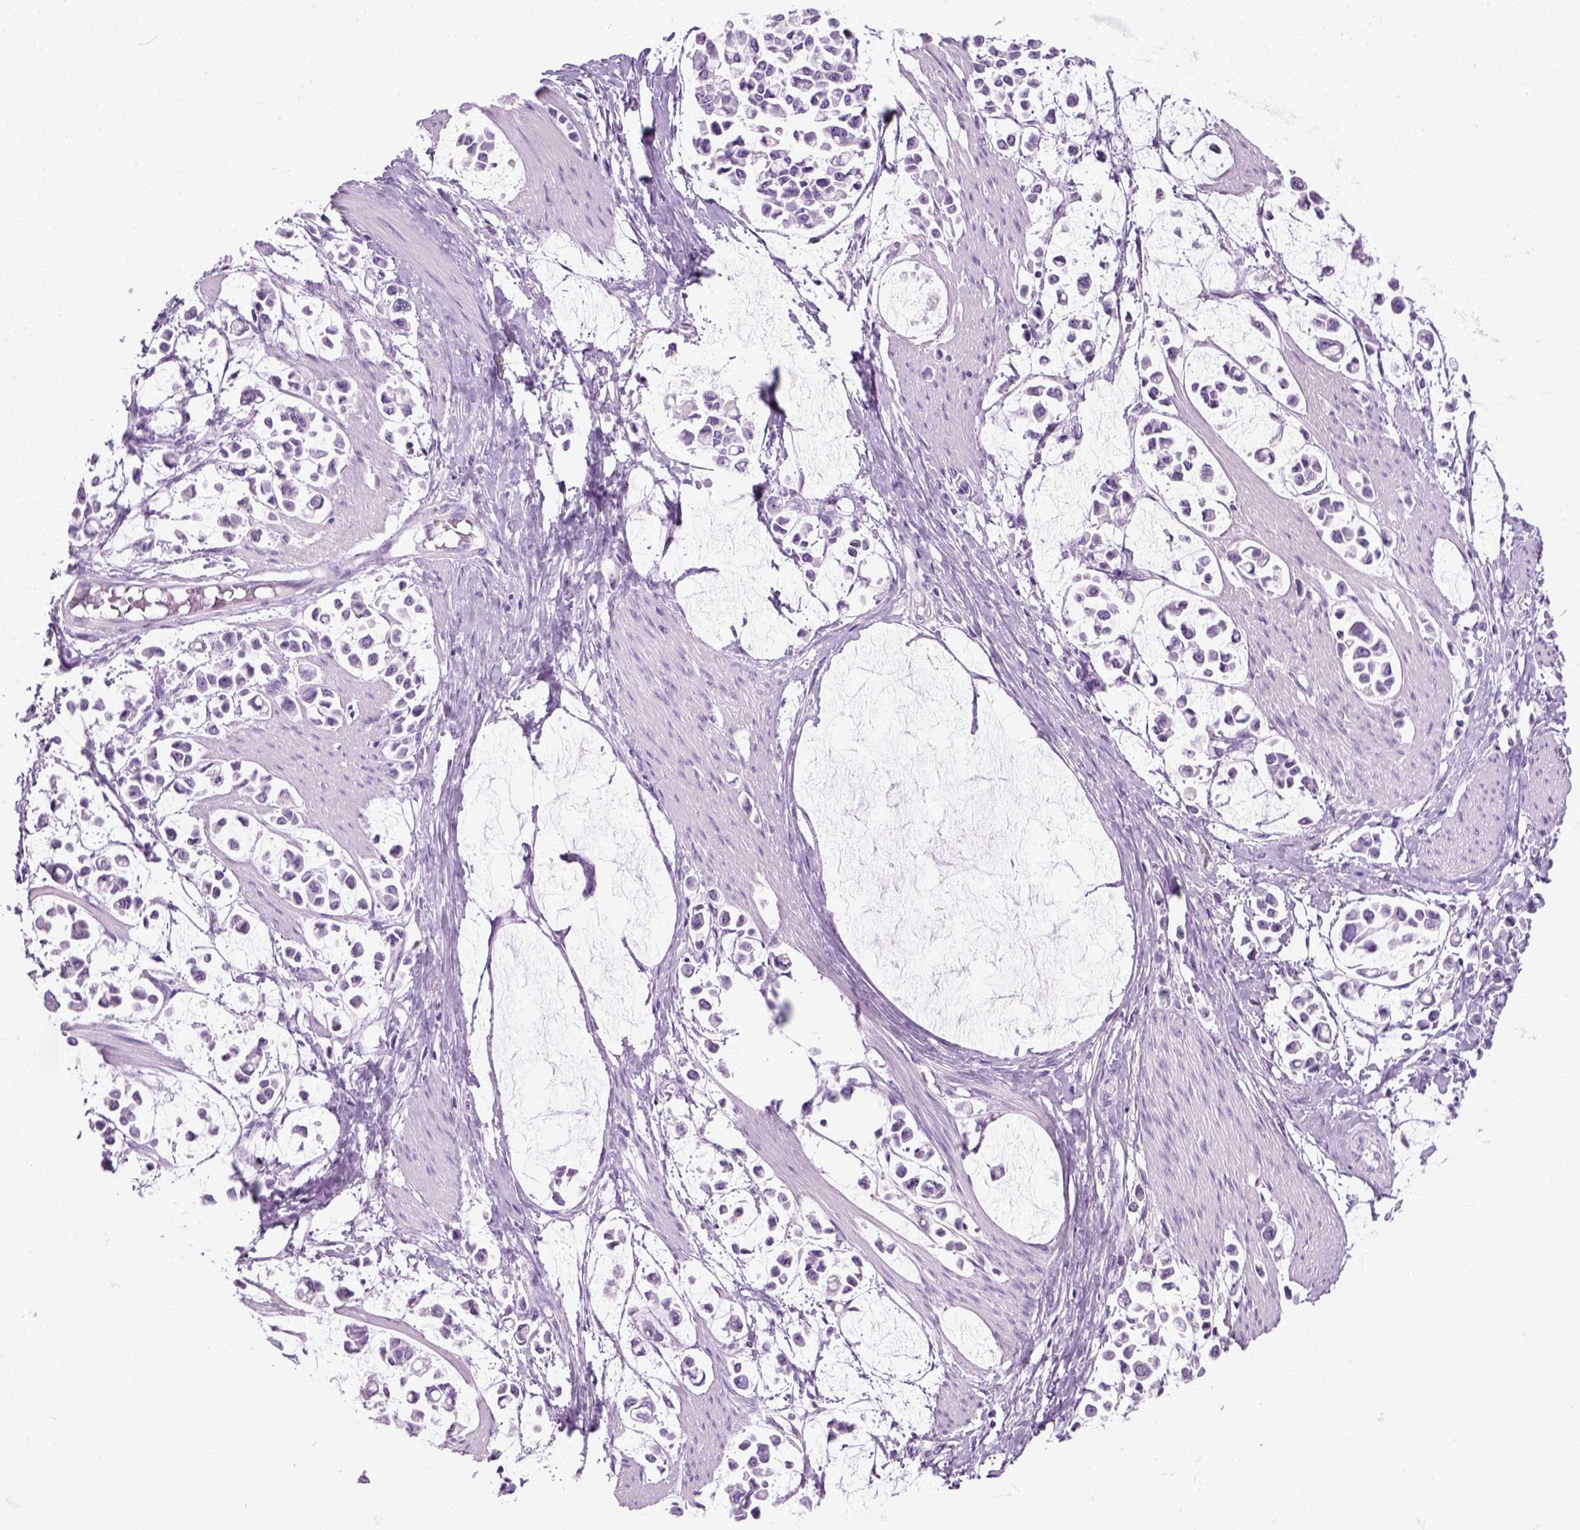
{"staining": {"intensity": "negative", "quantity": "none", "location": "none"}, "tissue": "stomach cancer", "cell_type": "Tumor cells", "image_type": "cancer", "snomed": [{"axis": "morphology", "description": "Adenocarcinoma, NOS"}, {"axis": "topography", "description": "Stomach"}], "caption": "The image exhibits no staining of tumor cells in adenocarcinoma (stomach).", "gene": "SLC12A5", "patient": {"sex": "male", "age": 82}}